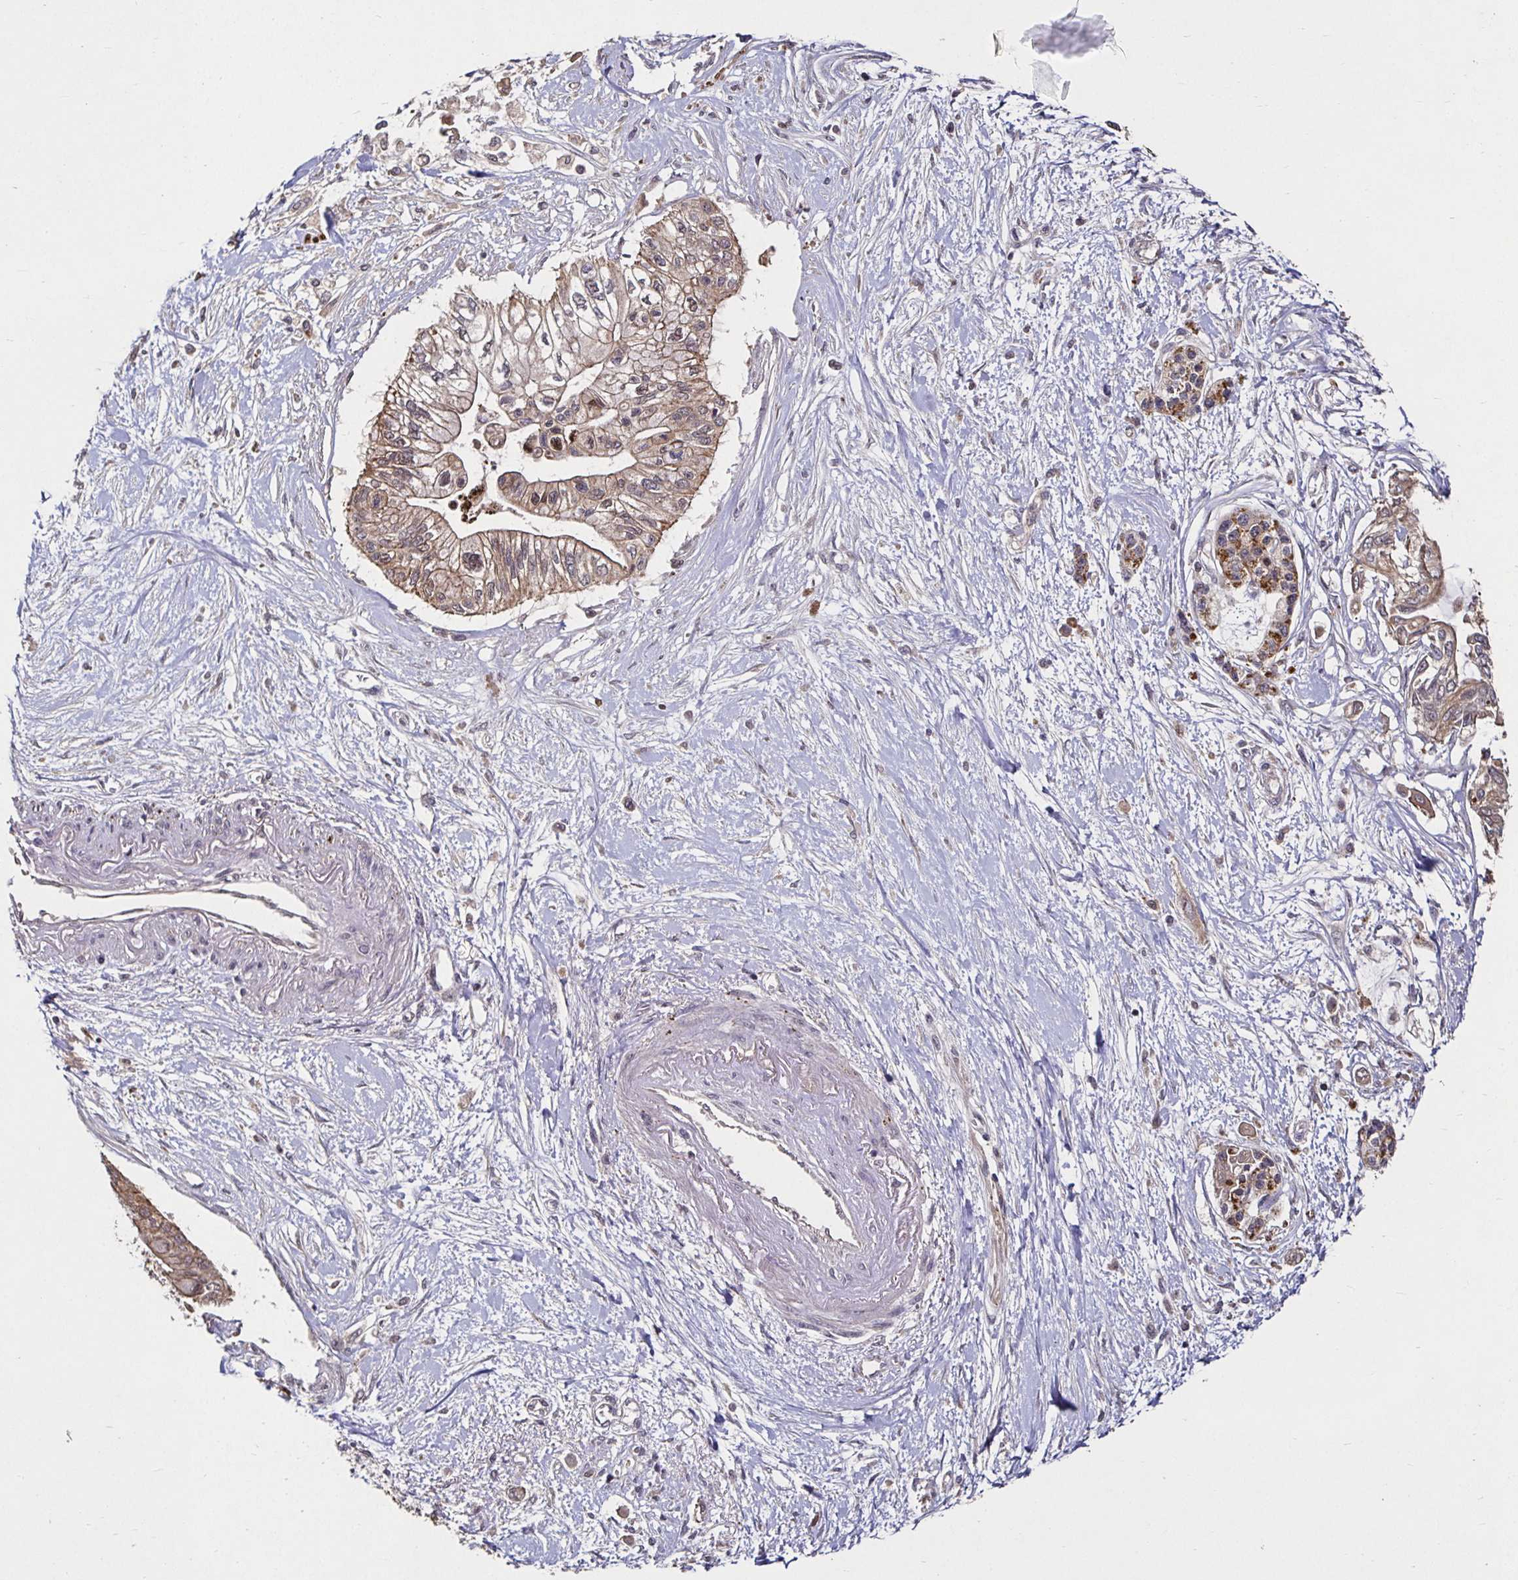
{"staining": {"intensity": "weak", "quantity": "25%-75%", "location": "cytoplasmic/membranous"}, "tissue": "pancreatic cancer", "cell_type": "Tumor cells", "image_type": "cancer", "snomed": [{"axis": "morphology", "description": "Adenocarcinoma, NOS"}, {"axis": "topography", "description": "Pancreas"}], "caption": "Immunohistochemistry (IHC) photomicrograph of neoplastic tissue: human pancreatic cancer stained using immunohistochemistry demonstrates low levels of weak protein expression localized specifically in the cytoplasmic/membranous of tumor cells, appearing as a cytoplasmic/membranous brown color.", "gene": "SMYD3", "patient": {"sex": "female", "age": 77}}